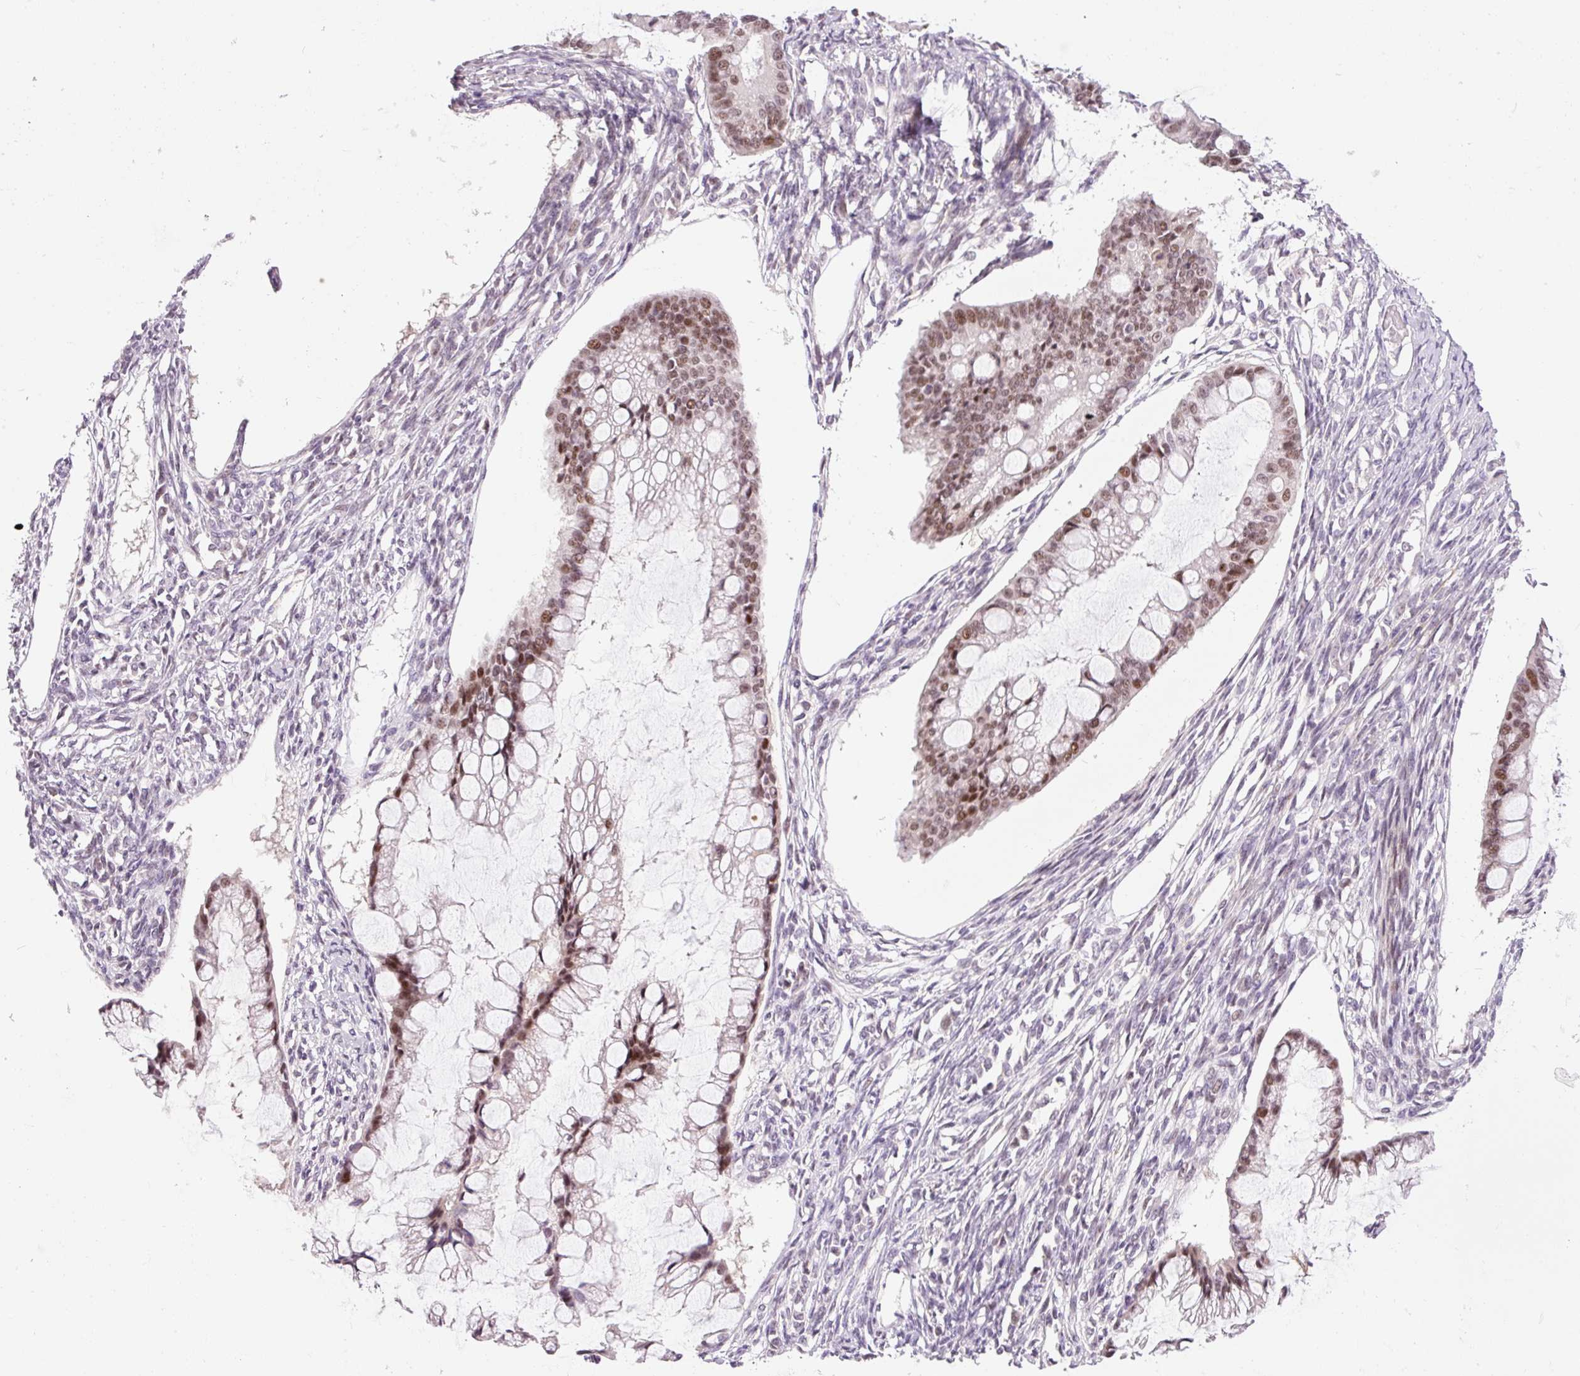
{"staining": {"intensity": "moderate", "quantity": ">75%", "location": "nuclear"}, "tissue": "ovarian cancer", "cell_type": "Tumor cells", "image_type": "cancer", "snomed": [{"axis": "morphology", "description": "Cystadenocarcinoma, mucinous, NOS"}, {"axis": "topography", "description": "Ovary"}], "caption": "Immunohistochemistry photomicrograph of neoplastic tissue: human ovarian cancer stained using immunohistochemistry demonstrates medium levels of moderate protein expression localized specifically in the nuclear of tumor cells, appearing as a nuclear brown color.", "gene": "HNF1A", "patient": {"sex": "female", "age": 73}}